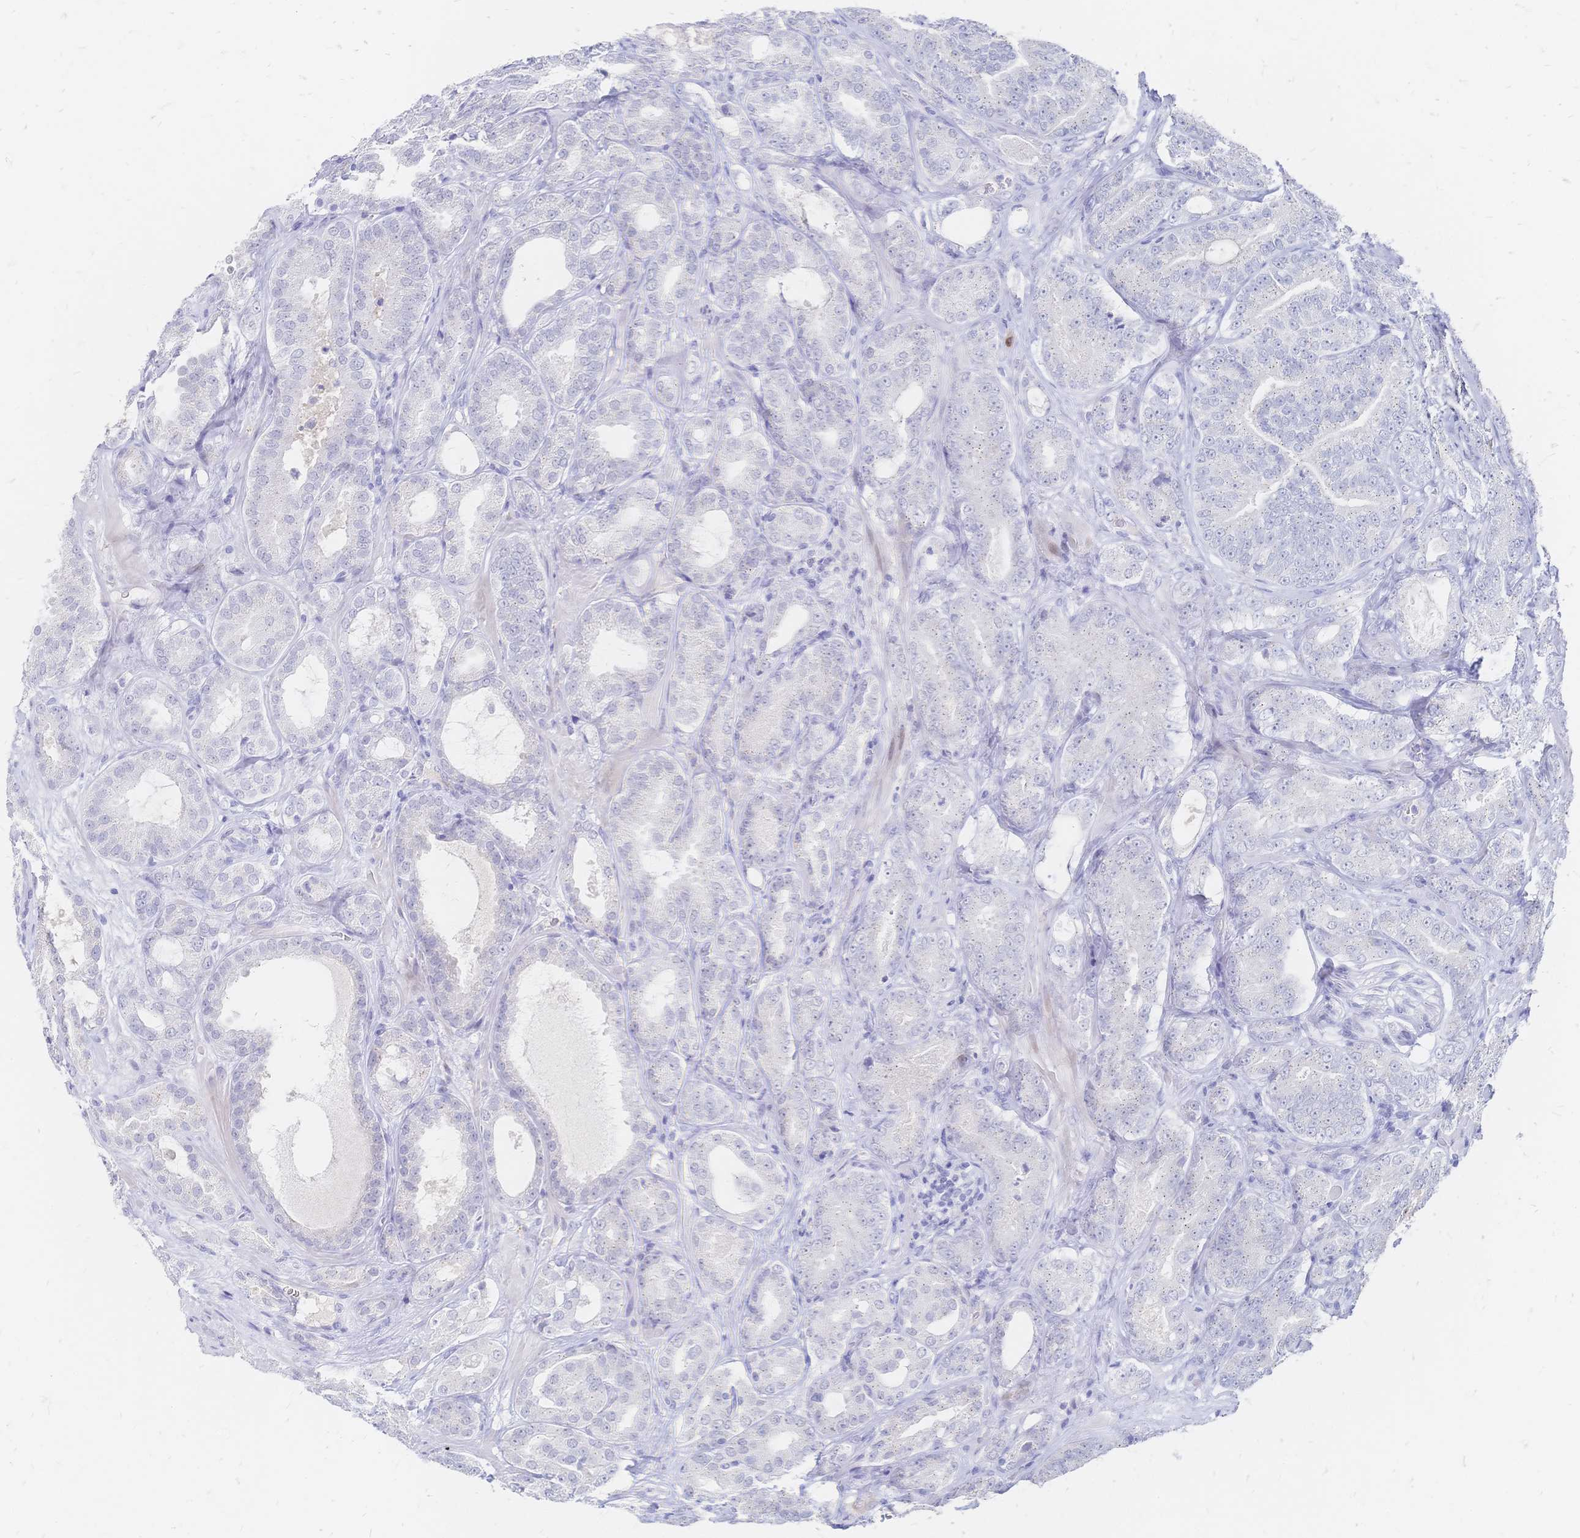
{"staining": {"intensity": "negative", "quantity": "none", "location": "none"}, "tissue": "prostate cancer", "cell_type": "Tumor cells", "image_type": "cancer", "snomed": [{"axis": "morphology", "description": "Adenocarcinoma, High grade"}, {"axis": "topography", "description": "Prostate"}], "caption": "There is no significant staining in tumor cells of prostate cancer. (DAB IHC with hematoxylin counter stain).", "gene": "PSORS1C2", "patient": {"sex": "male", "age": 64}}